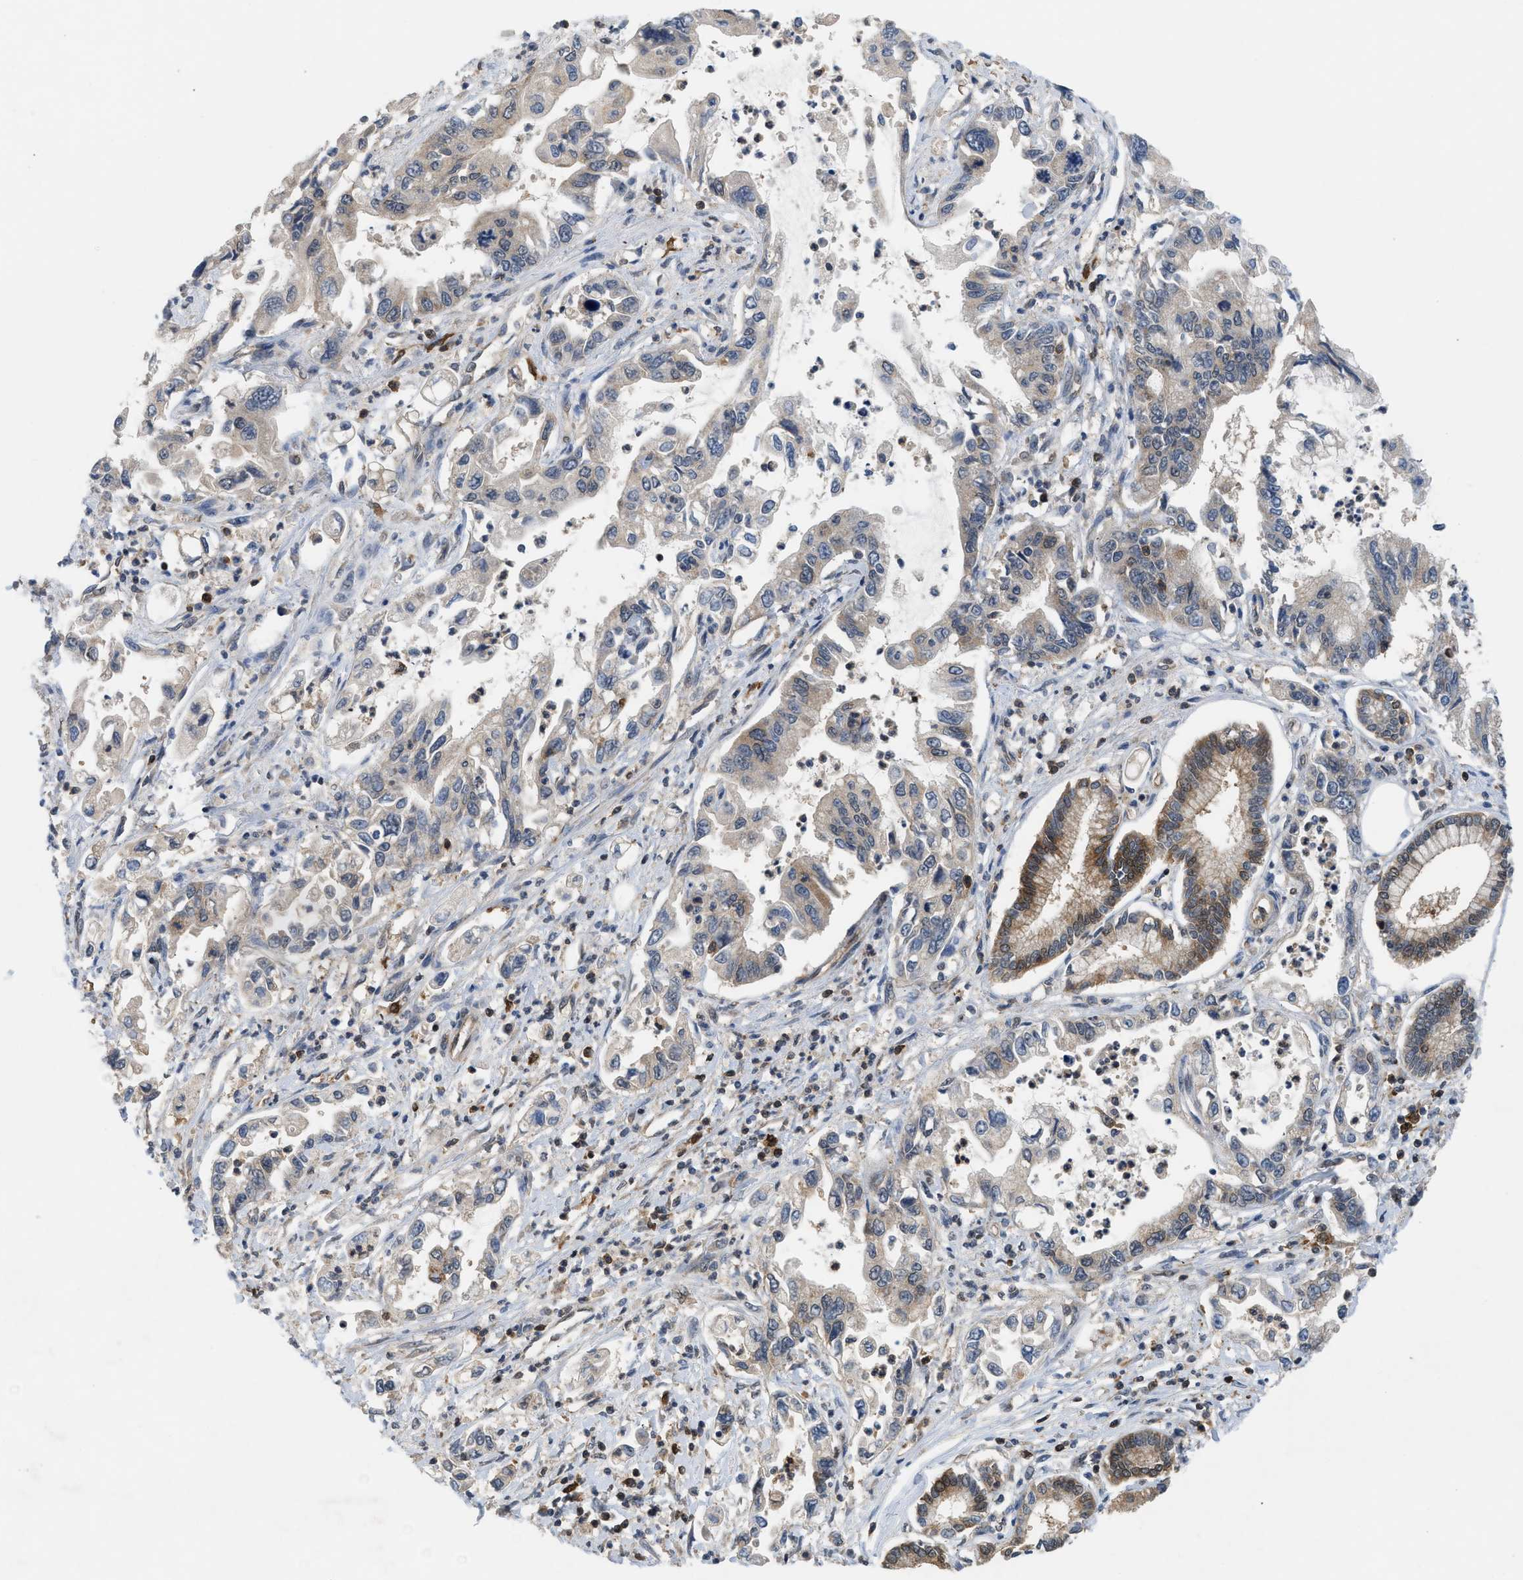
{"staining": {"intensity": "moderate", "quantity": "<25%", "location": "cytoplasmic/membranous"}, "tissue": "pancreatic cancer", "cell_type": "Tumor cells", "image_type": "cancer", "snomed": [{"axis": "morphology", "description": "Adenocarcinoma, NOS"}, {"axis": "topography", "description": "Pancreas"}], "caption": "This histopathology image shows immunohistochemistry (IHC) staining of pancreatic cancer (adenocarcinoma), with low moderate cytoplasmic/membranous expression in approximately <25% of tumor cells.", "gene": "OXSR1", "patient": {"sex": "male", "age": 56}}